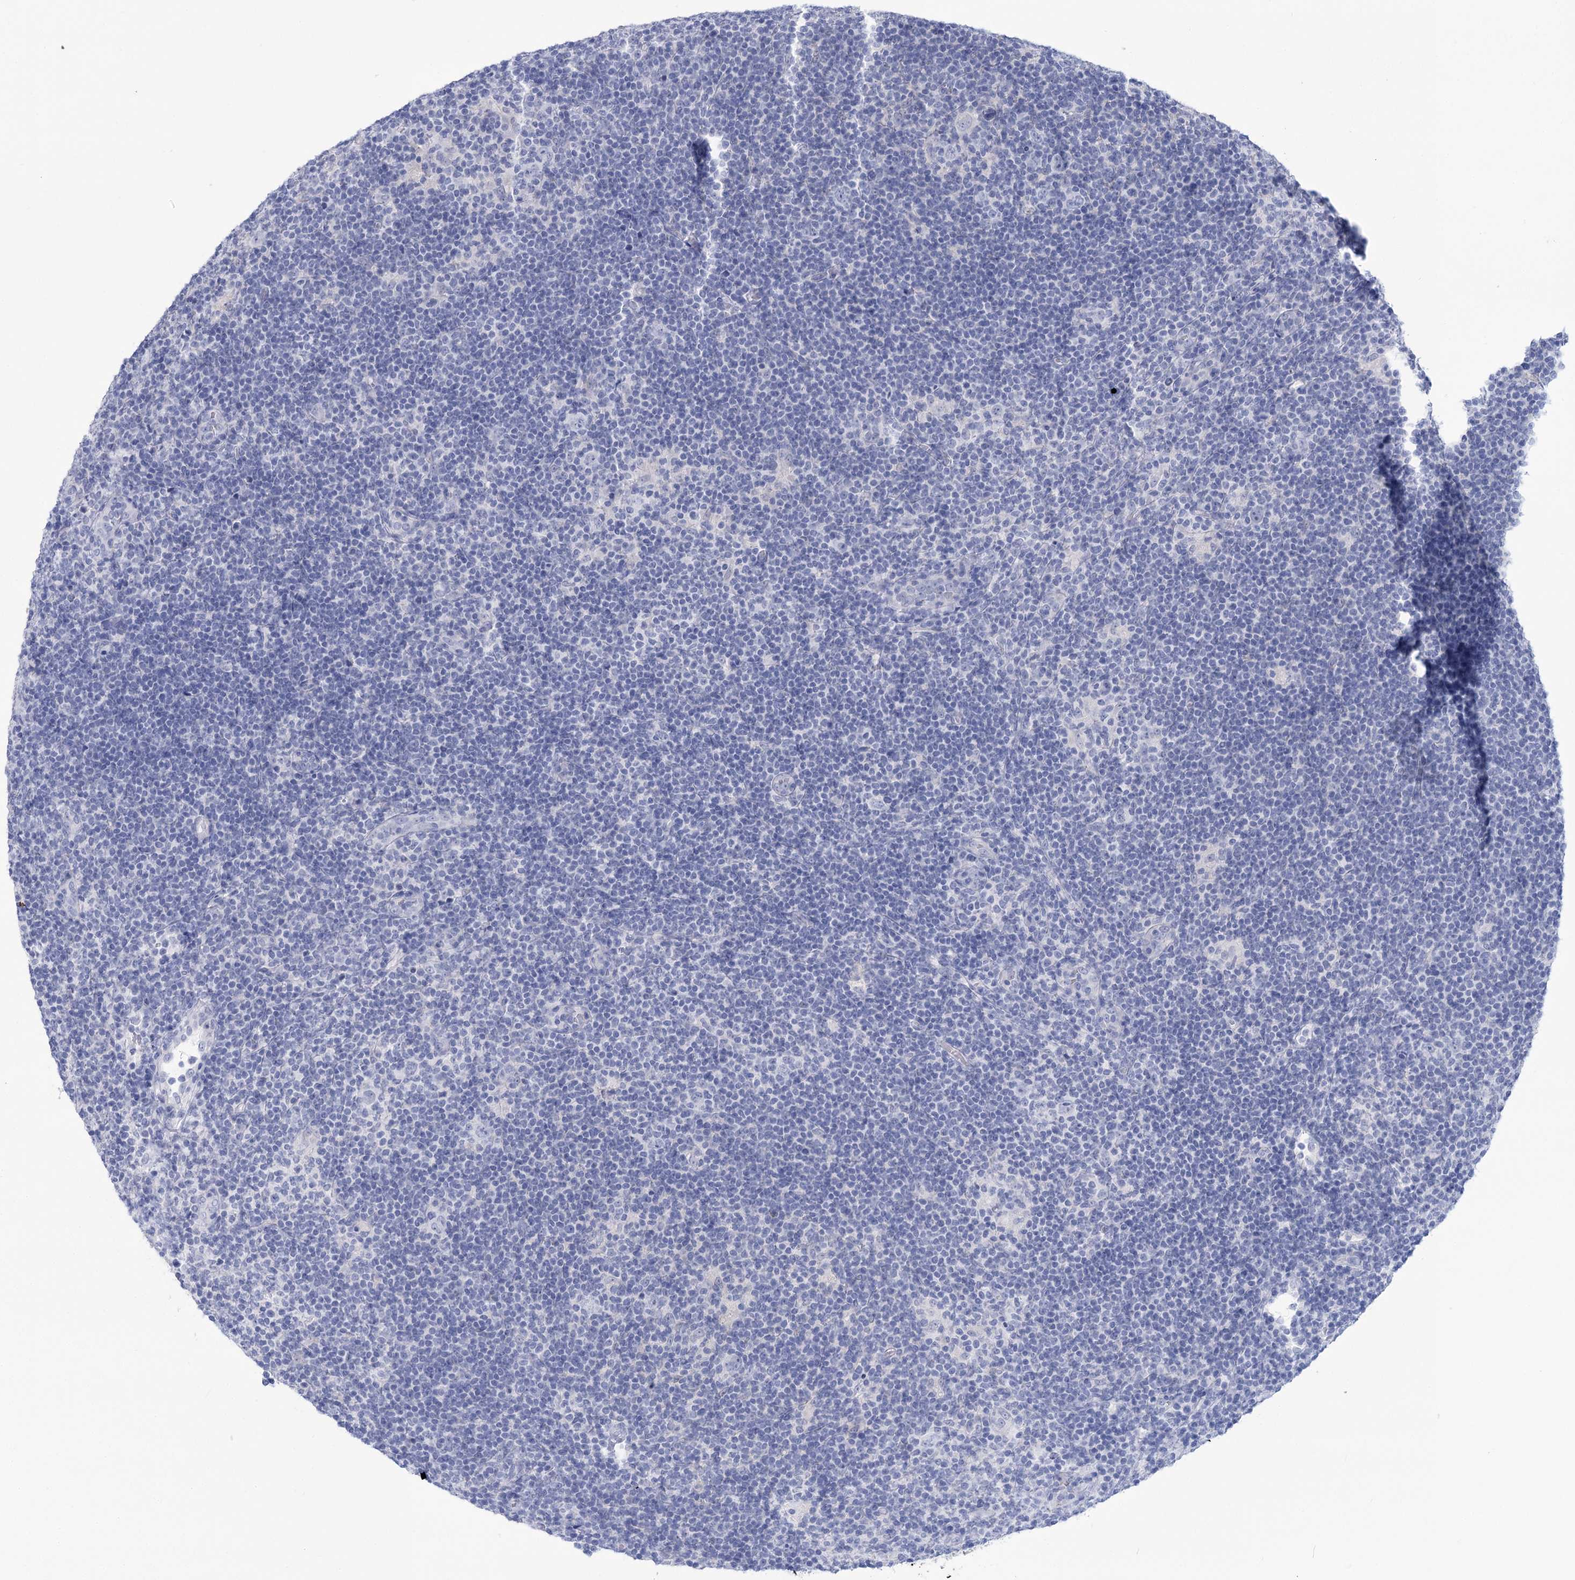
{"staining": {"intensity": "negative", "quantity": "none", "location": "none"}, "tissue": "lymphoma", "cell_type": "Tumor cells", "image_type": "cancer", "snomed": [{"axis": "morphology", "description": "Hodgkin's disease, NOS"}, {"axis": "topography", "description": "Lymph node"}], "caption": "Lymphoma stained for a protein using immunohistochemistry (IHC) demonstrates no expression tumor cells.", "gene": "PBLD", "patient": {"sex": "female", "age": 57}}